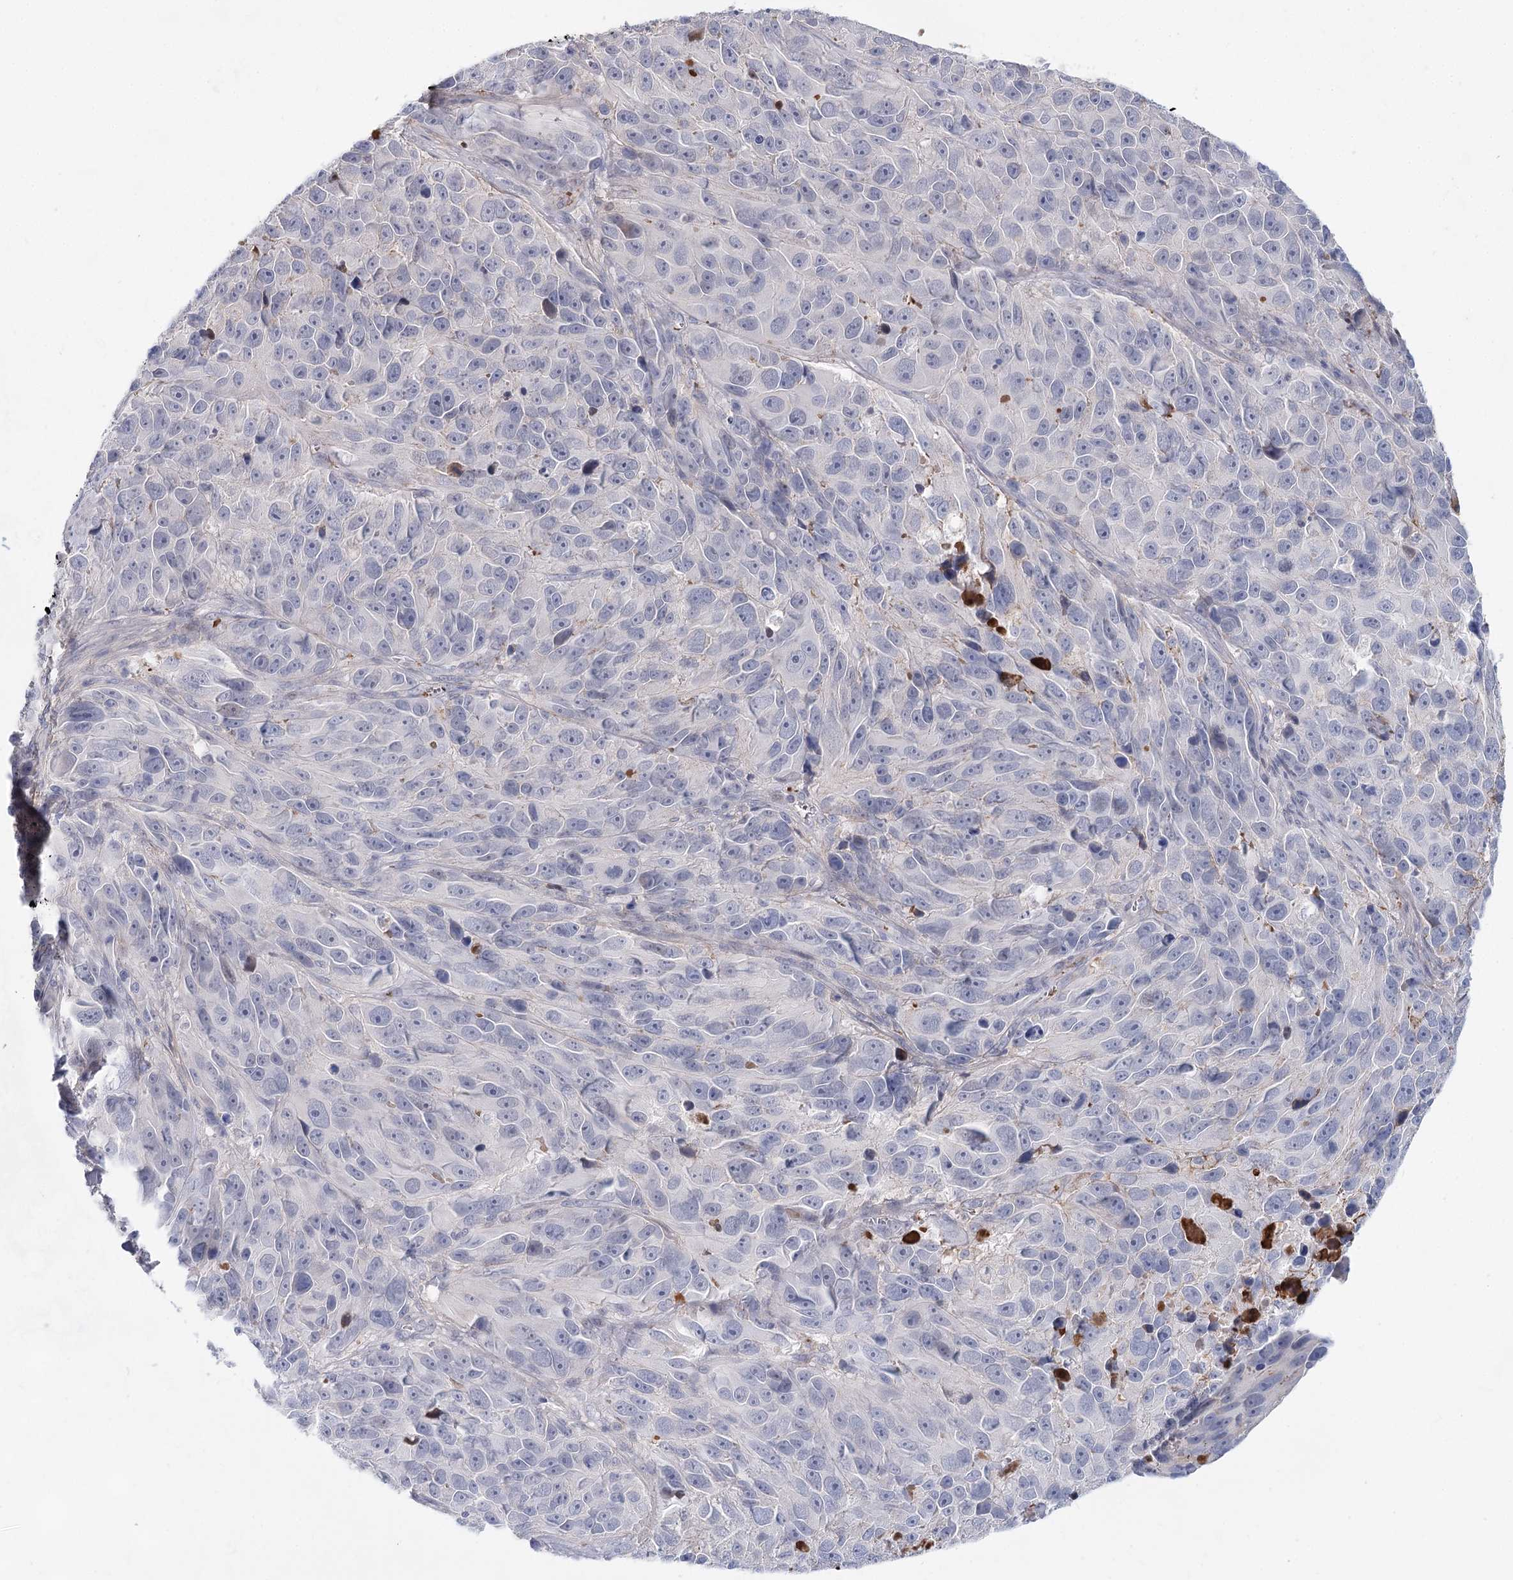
{"staining": {"intensity": "negative", "quantity": "none", "location": "none"}, "tissue": "melanoma", "cell_type": "Tumor cells", "image_type": "cancer", "snomed": [{"axis": "morphology", "description": "Malignant melanoma, NOS"}, {"axis": "topography", "description": "Skin"}], "caption": "Human malignant melanoma stained for a protein using immunohistochemistry exhibits no positivity in tumor cells.", "gene": "TASOR2", "patient": {"sex": "male", "age": 84}}